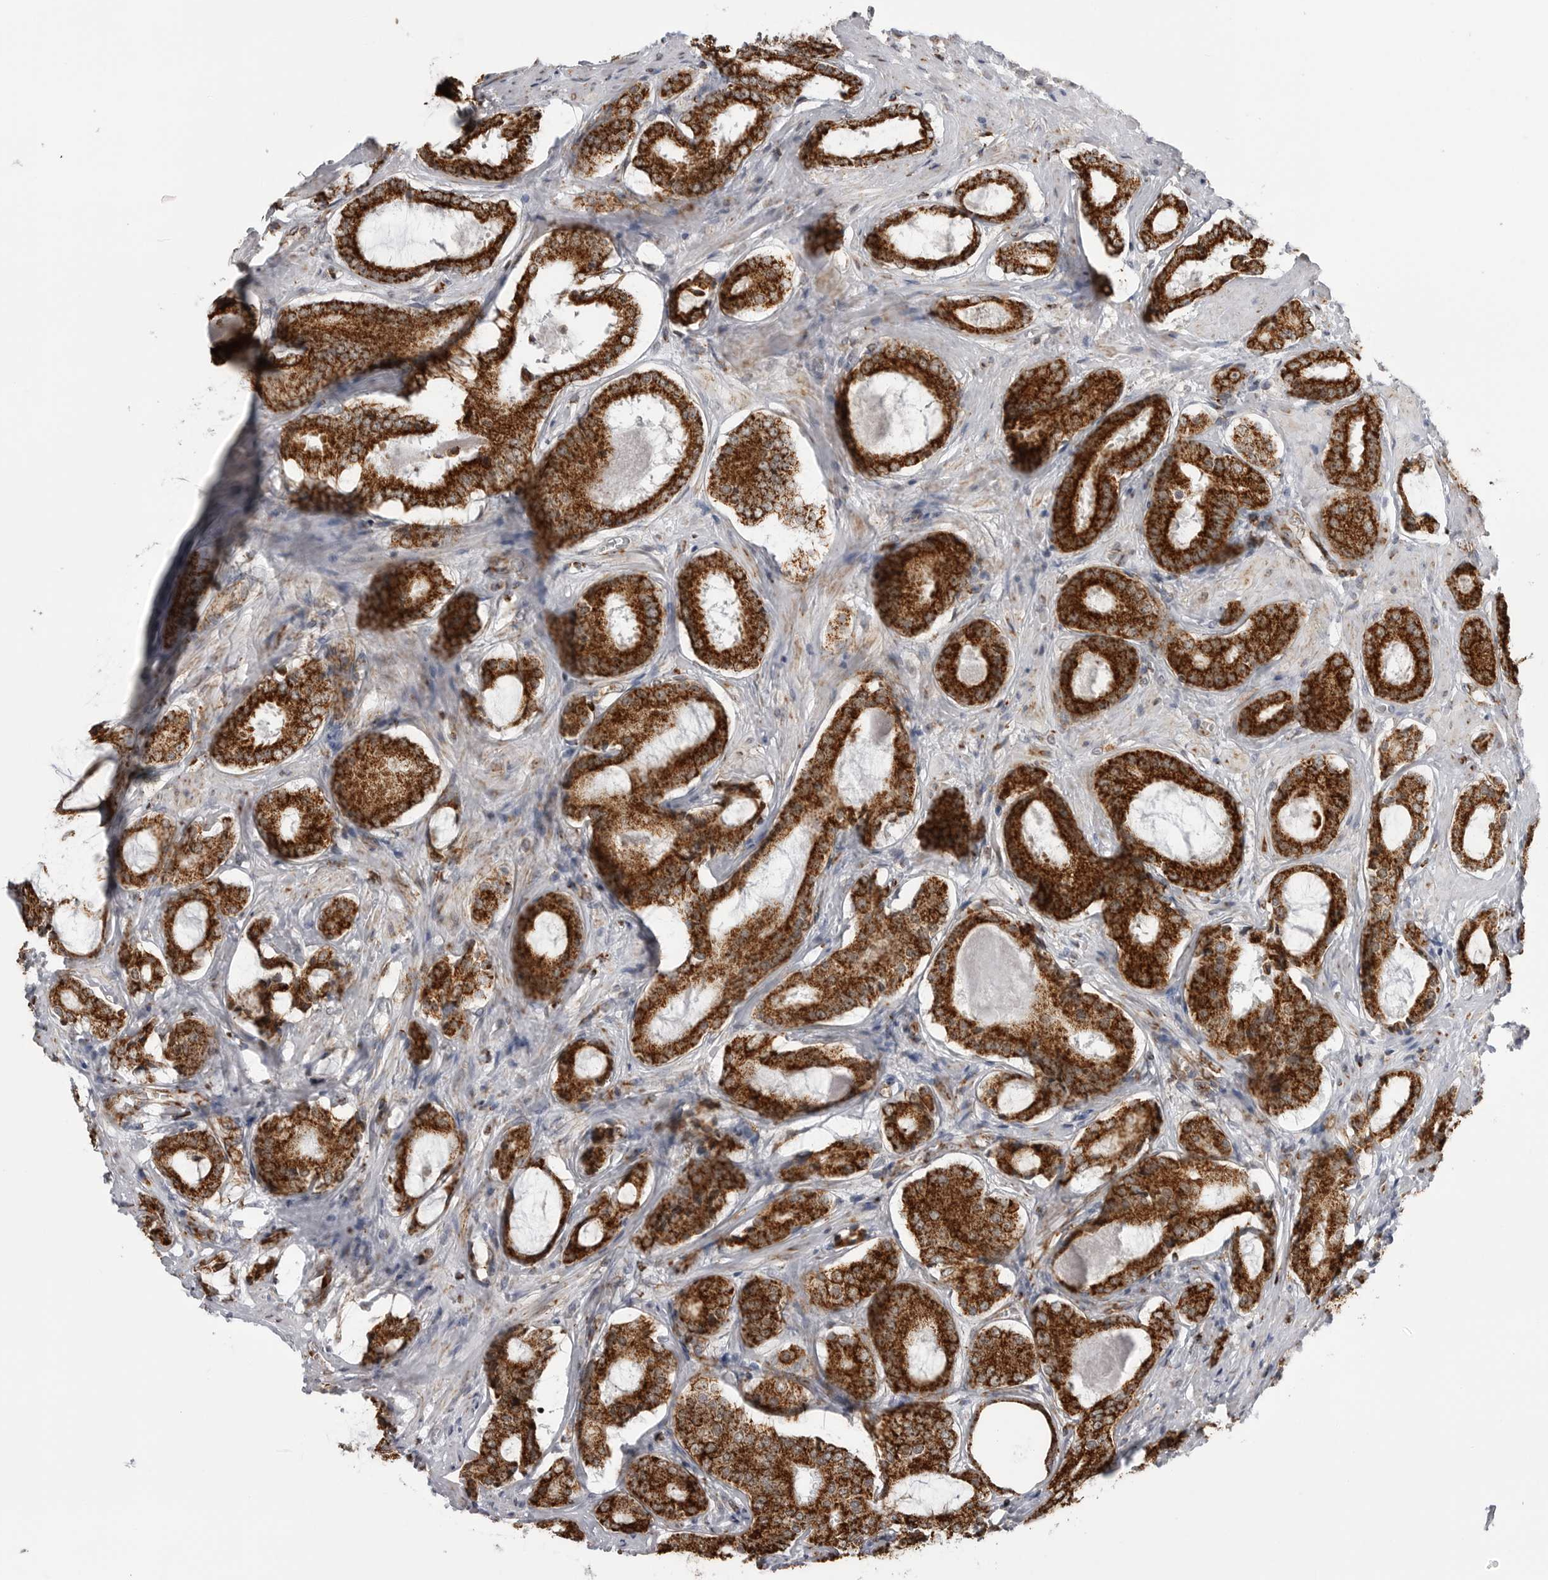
{"staining": {"intensity": "strong", "quantity": ">75%", "location": "cytoplasmic/membranous"}, "tissue": "prostate cancer", "cell_type": "Tumor cells", "image_type": "cancer", "snomed": [{"axis": "morphology", "description": "Adenocarcinoma, High grade"}, {"axis": "topography", "description": "Prostate"}], "caption": "IHC (DAB) staining of prostate cancer (high-grade adenocarcinoma) exhibits strong cytoplasmic/membranous protein expression in about >75% of tumor cells.", "gene": "COX5A", "patient": {"sex": "male", "age": 73}}